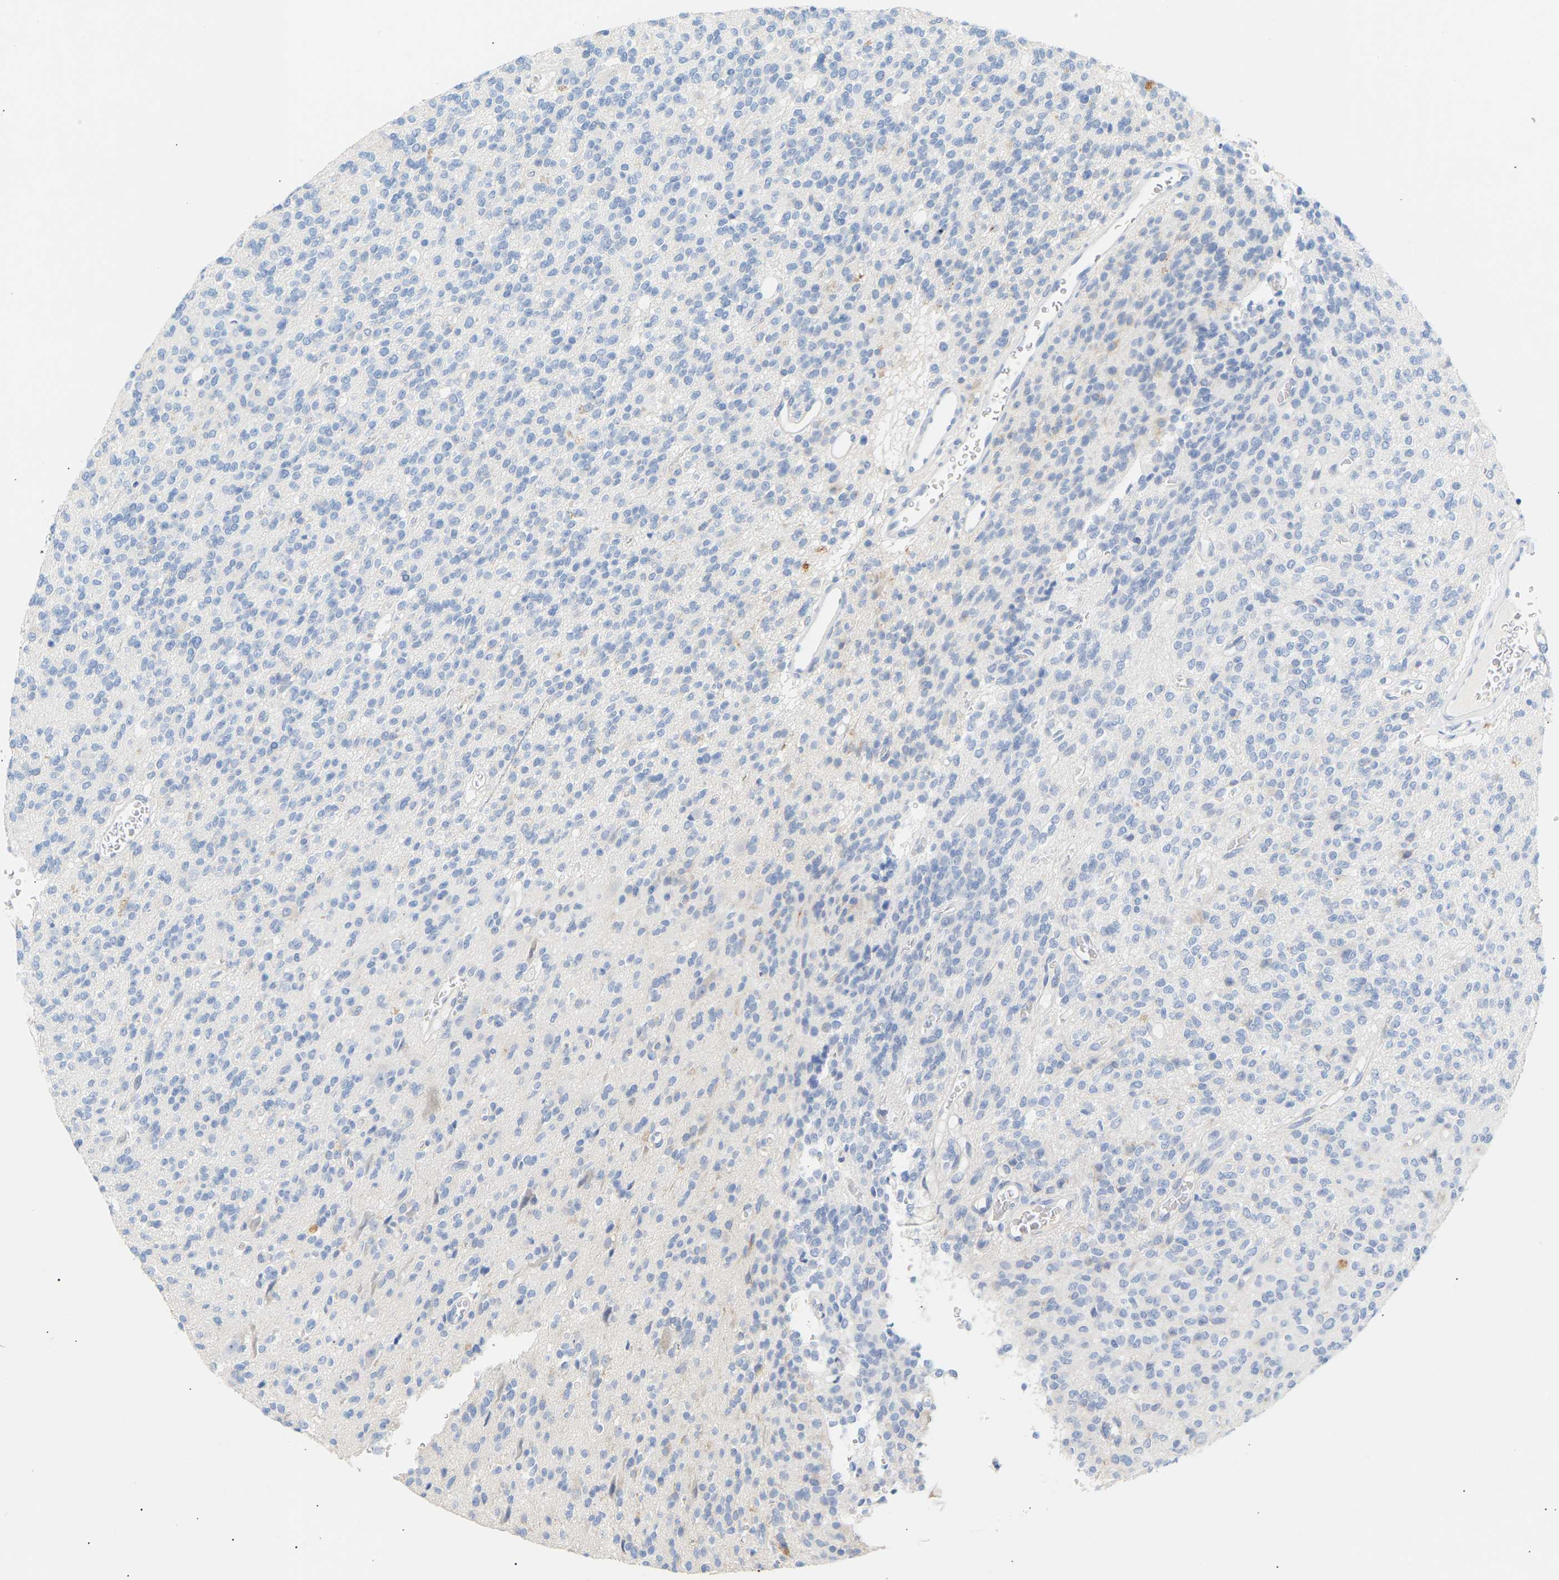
{"staining": {"intensity": "negative", "quantity": "none", "location": "none"}, "tissue": "glioma", "cell_type": "Tumor cells", "image_type": "cancer", "snomed": [{"axis": "morphology", "description": "Glioma, malignant, High grade"}, {"axis": "topography", "description": "Brain"}], "caption": "Glioma stained for a protein using immunohistochemistry (IHC) reveals no staining tumor cells.", "gene": "PEX1", "patient": {"sex": "male", "age": 34}}